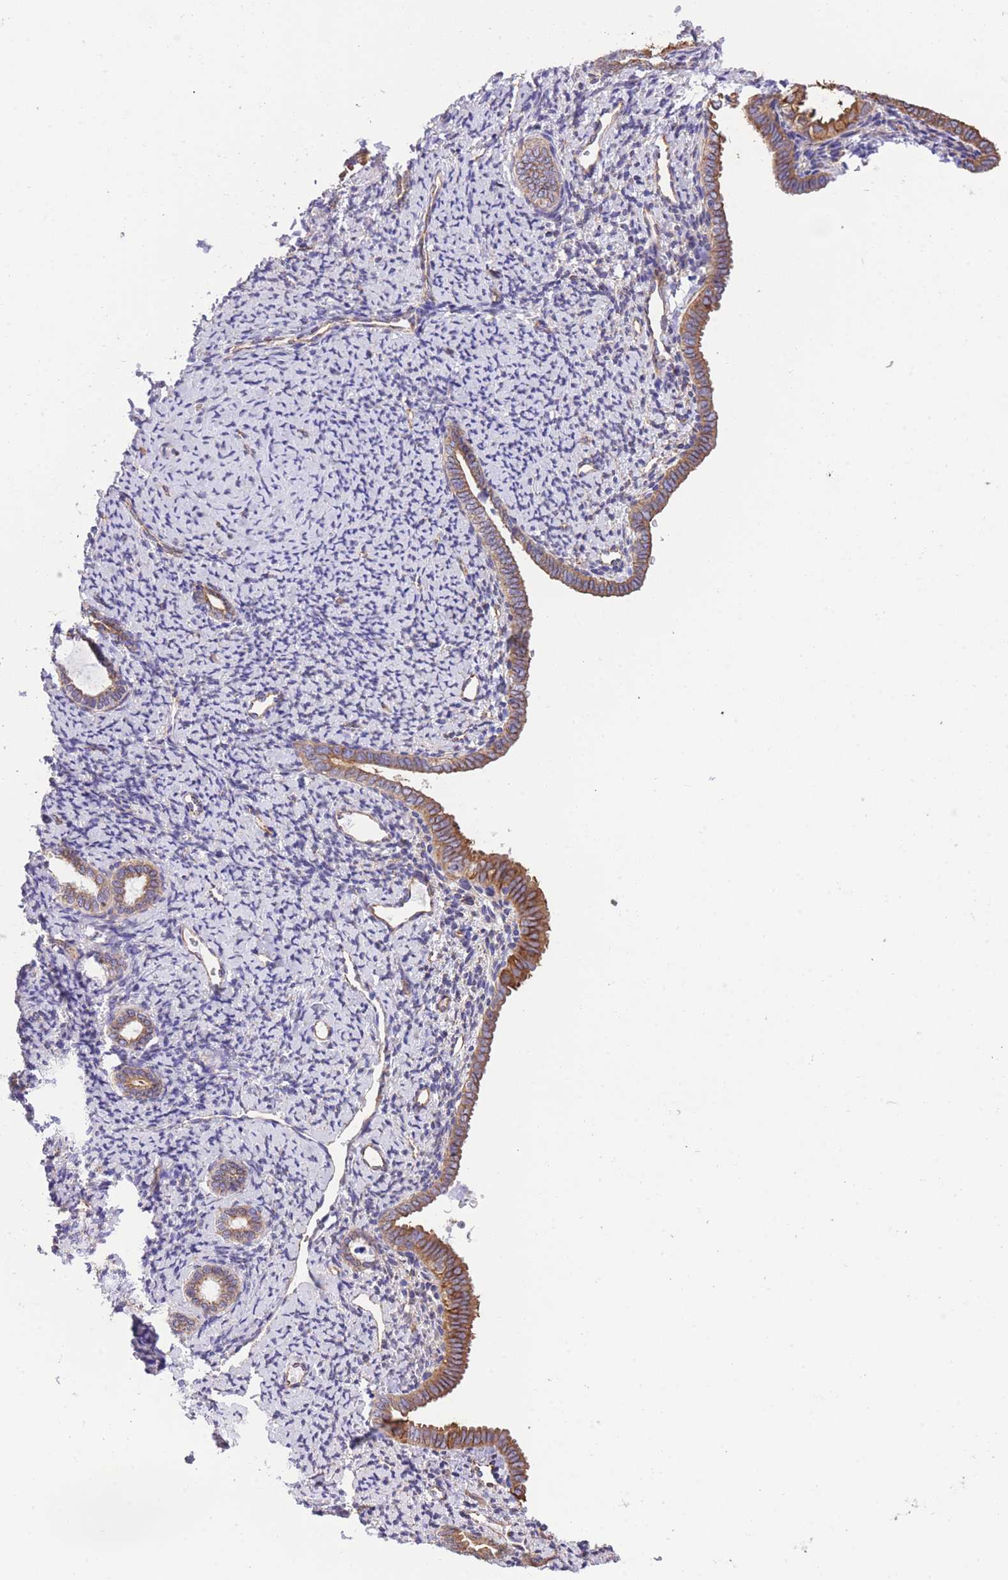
{"staining": {"intensity": "negative", "quantity": "none", "location": "none"}, "tissue": "endometrium", "cell_type": "Cells in endometrial stroma", "image_type": "normal", "snomed": [{"axis": "morphology", "description": "Normal tissue, NOS"}, {"axis": "topography", "description": "Endometrium"}], "caption": "The histopathology image exhibits no significant positivity in cells in endometrial stroma of endometrium. (IHC, brightfield microscopy, high magnification).", "gene": "RHOU", "patient": {"sex": "female", "age": 63}}